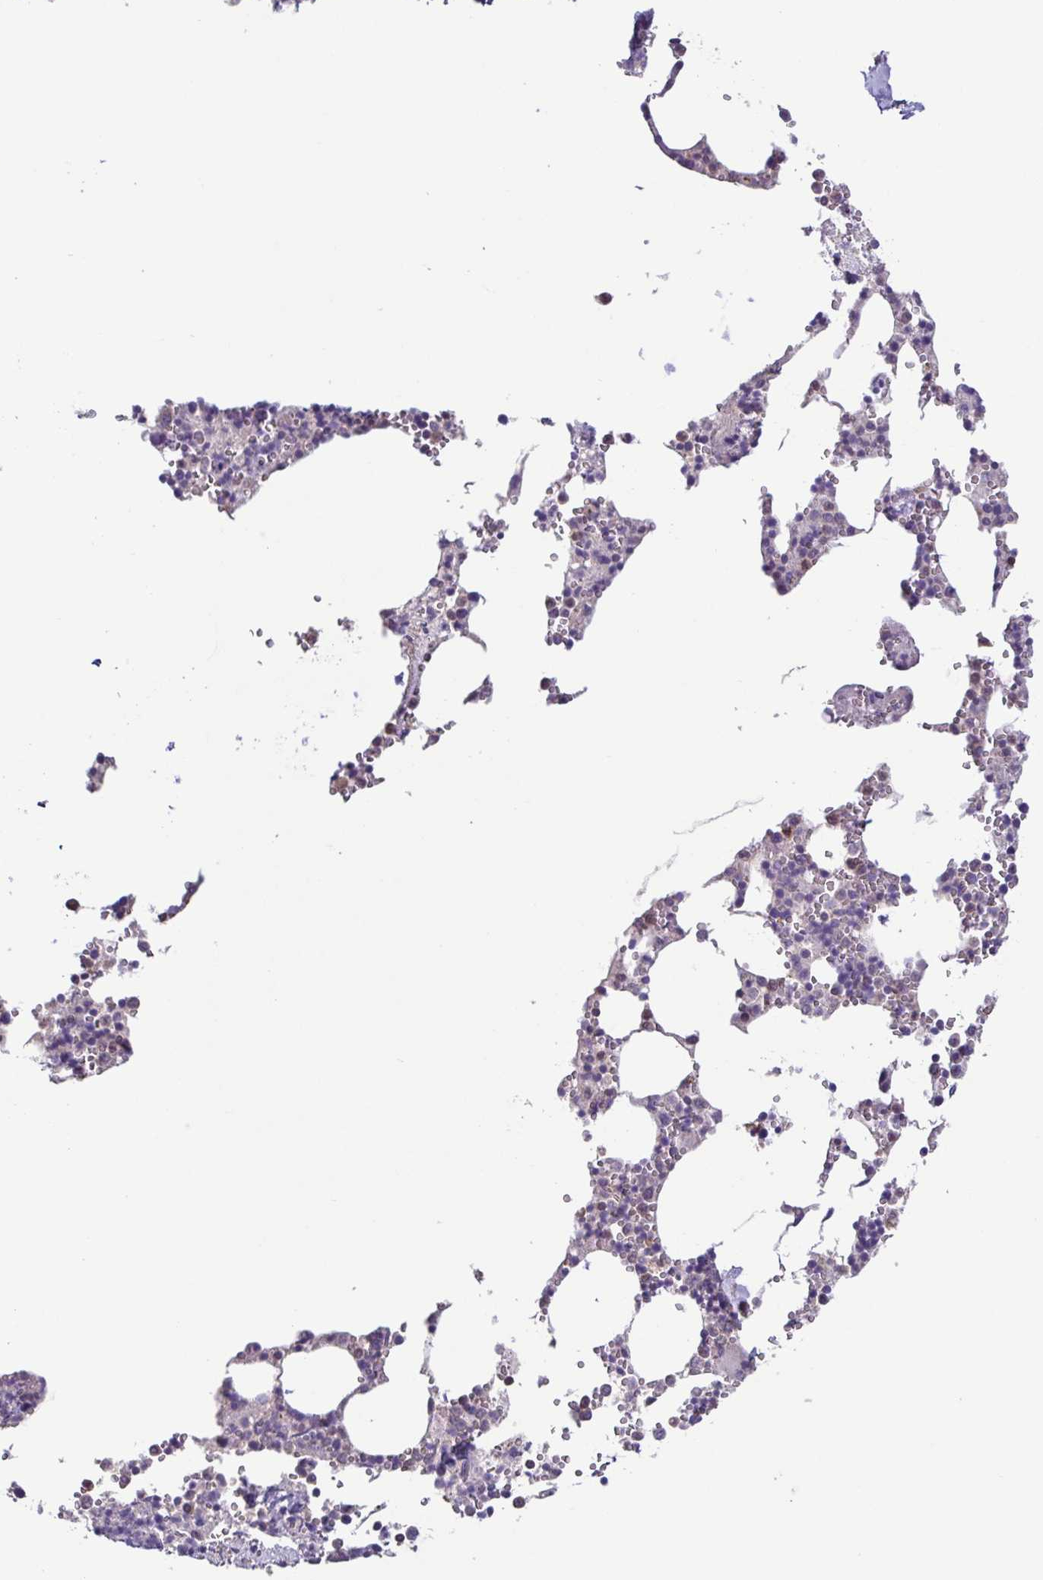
{"staining": {"intensity": "negative", "quantity": "none", "location": "none"}, "tissue": "bone marrow", "cell_type": "Hematopoietic cells", "image_type": "normal", "snomed": [{"axis": "morphology", "description": "Normal tissue, NOS"}, {"axis": "topography", "description": "Bone marrow"}], "caption": "There is no significant expression in hematopoietic cells of bone marrow. (Stains: DAB (3,3'-diaminobenzidine) immunohistochemistry with hematoxylin counter stain, Microscopy: brightfield microscopy at high magnification).", "gene": "ACTRT2", "patient": {"sex": "male", "age": 54}}